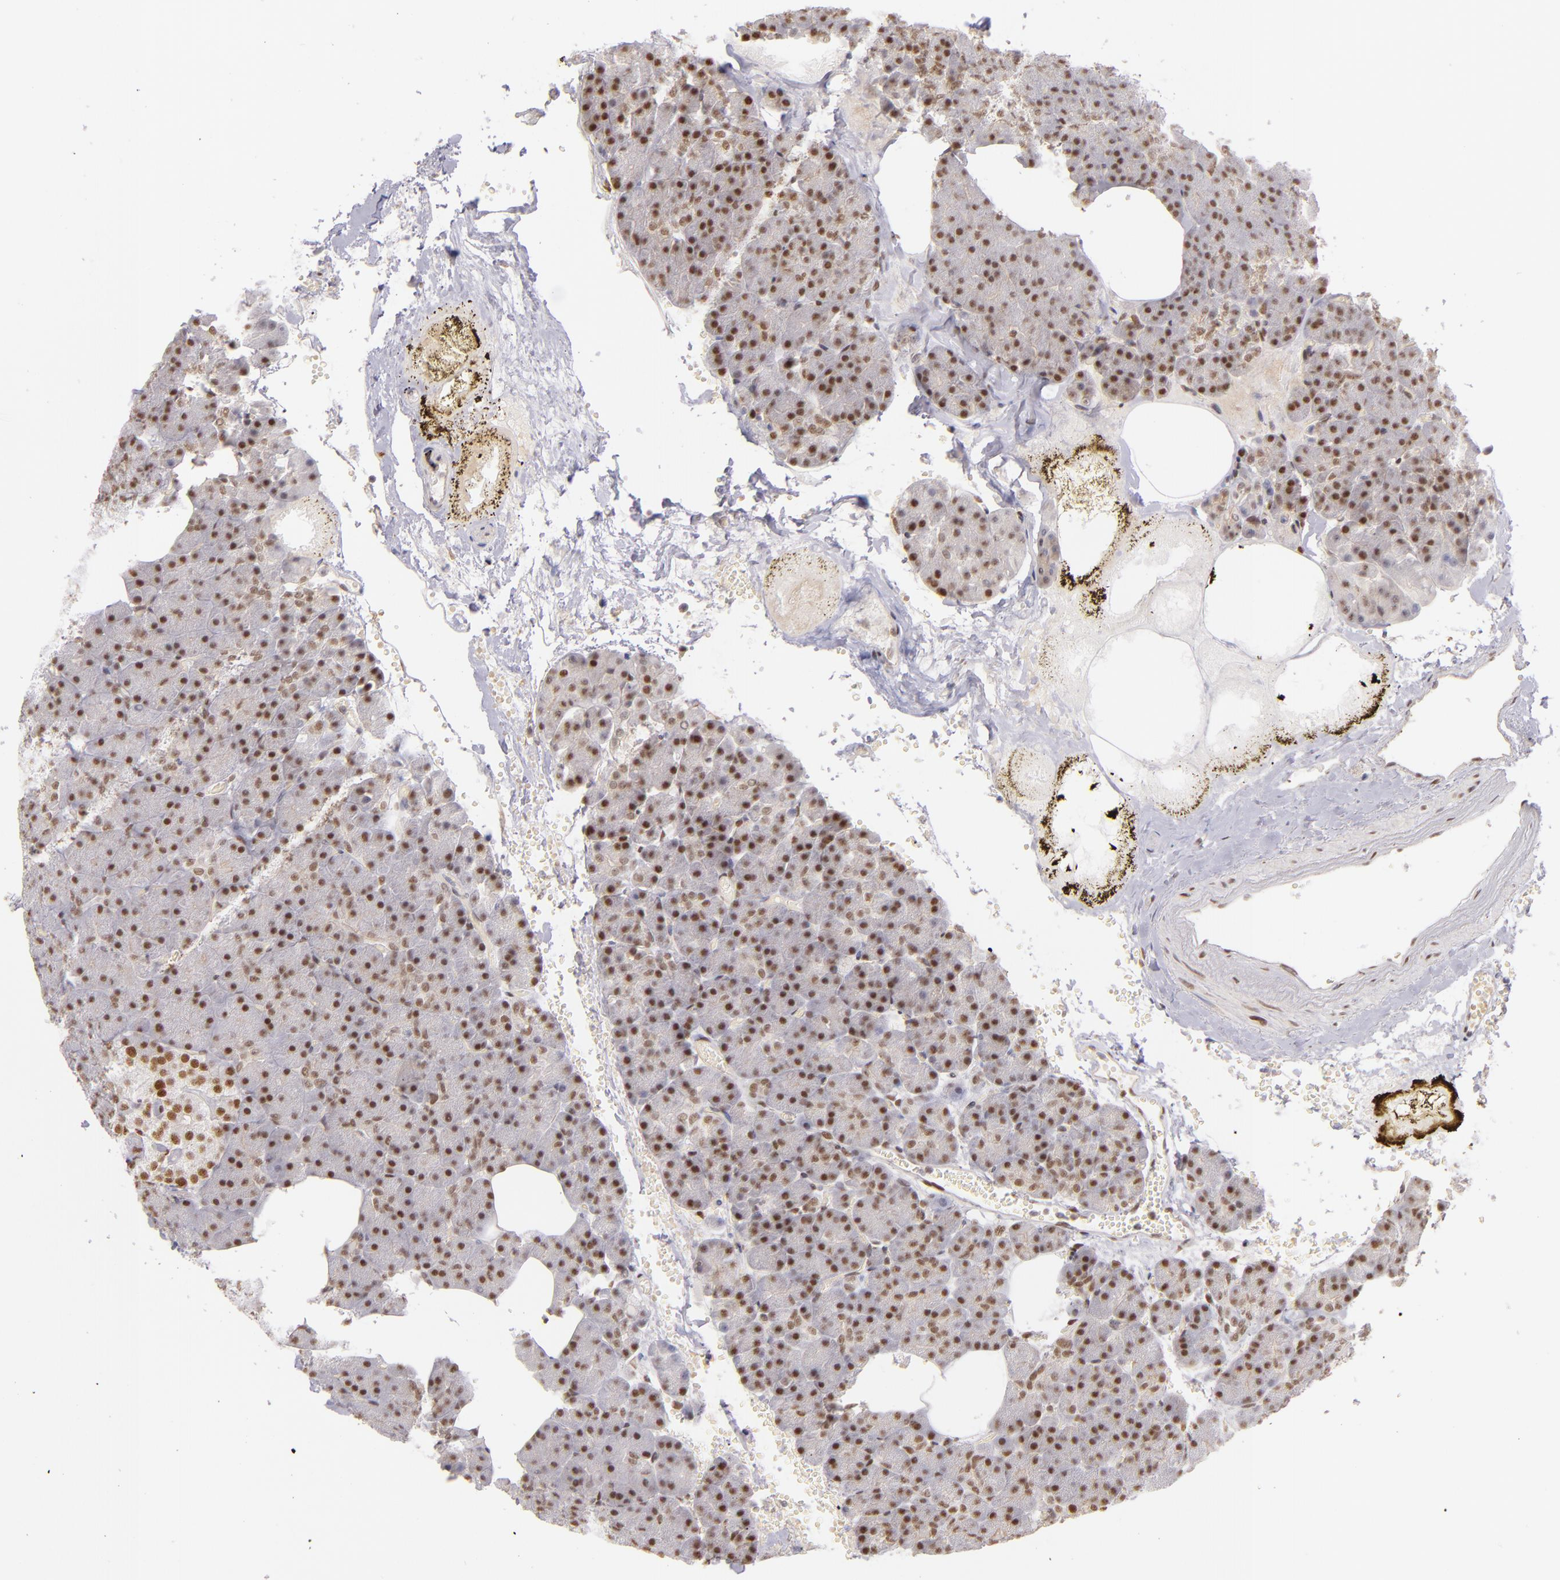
{"staining": {"intensity": "moderate", "quantity": ">75%", "location": "nuclear"}, "tissue": "pancreas", "cell_type": "Exocrine glandular cells", "image_type": "normal", "snomed": [{"axis": "morphology", "description": "Normal tissue, NOS"}, {"axis": "topography", "description": "Pancreas"}], "caption": "High-magnification brightfield microscopy of benign pancreas stained with DAB (brown) and counterstained with hematoxylin (blue). exocrine glandular cells exhibit moderate nuclear positivity is appreciated in approximately>75% of cells. The protein of interest is shown in brown color, while the nuclei are stained blue.", "gene": "NCOR2", "patient": {"sex": "female", "age": 35}}